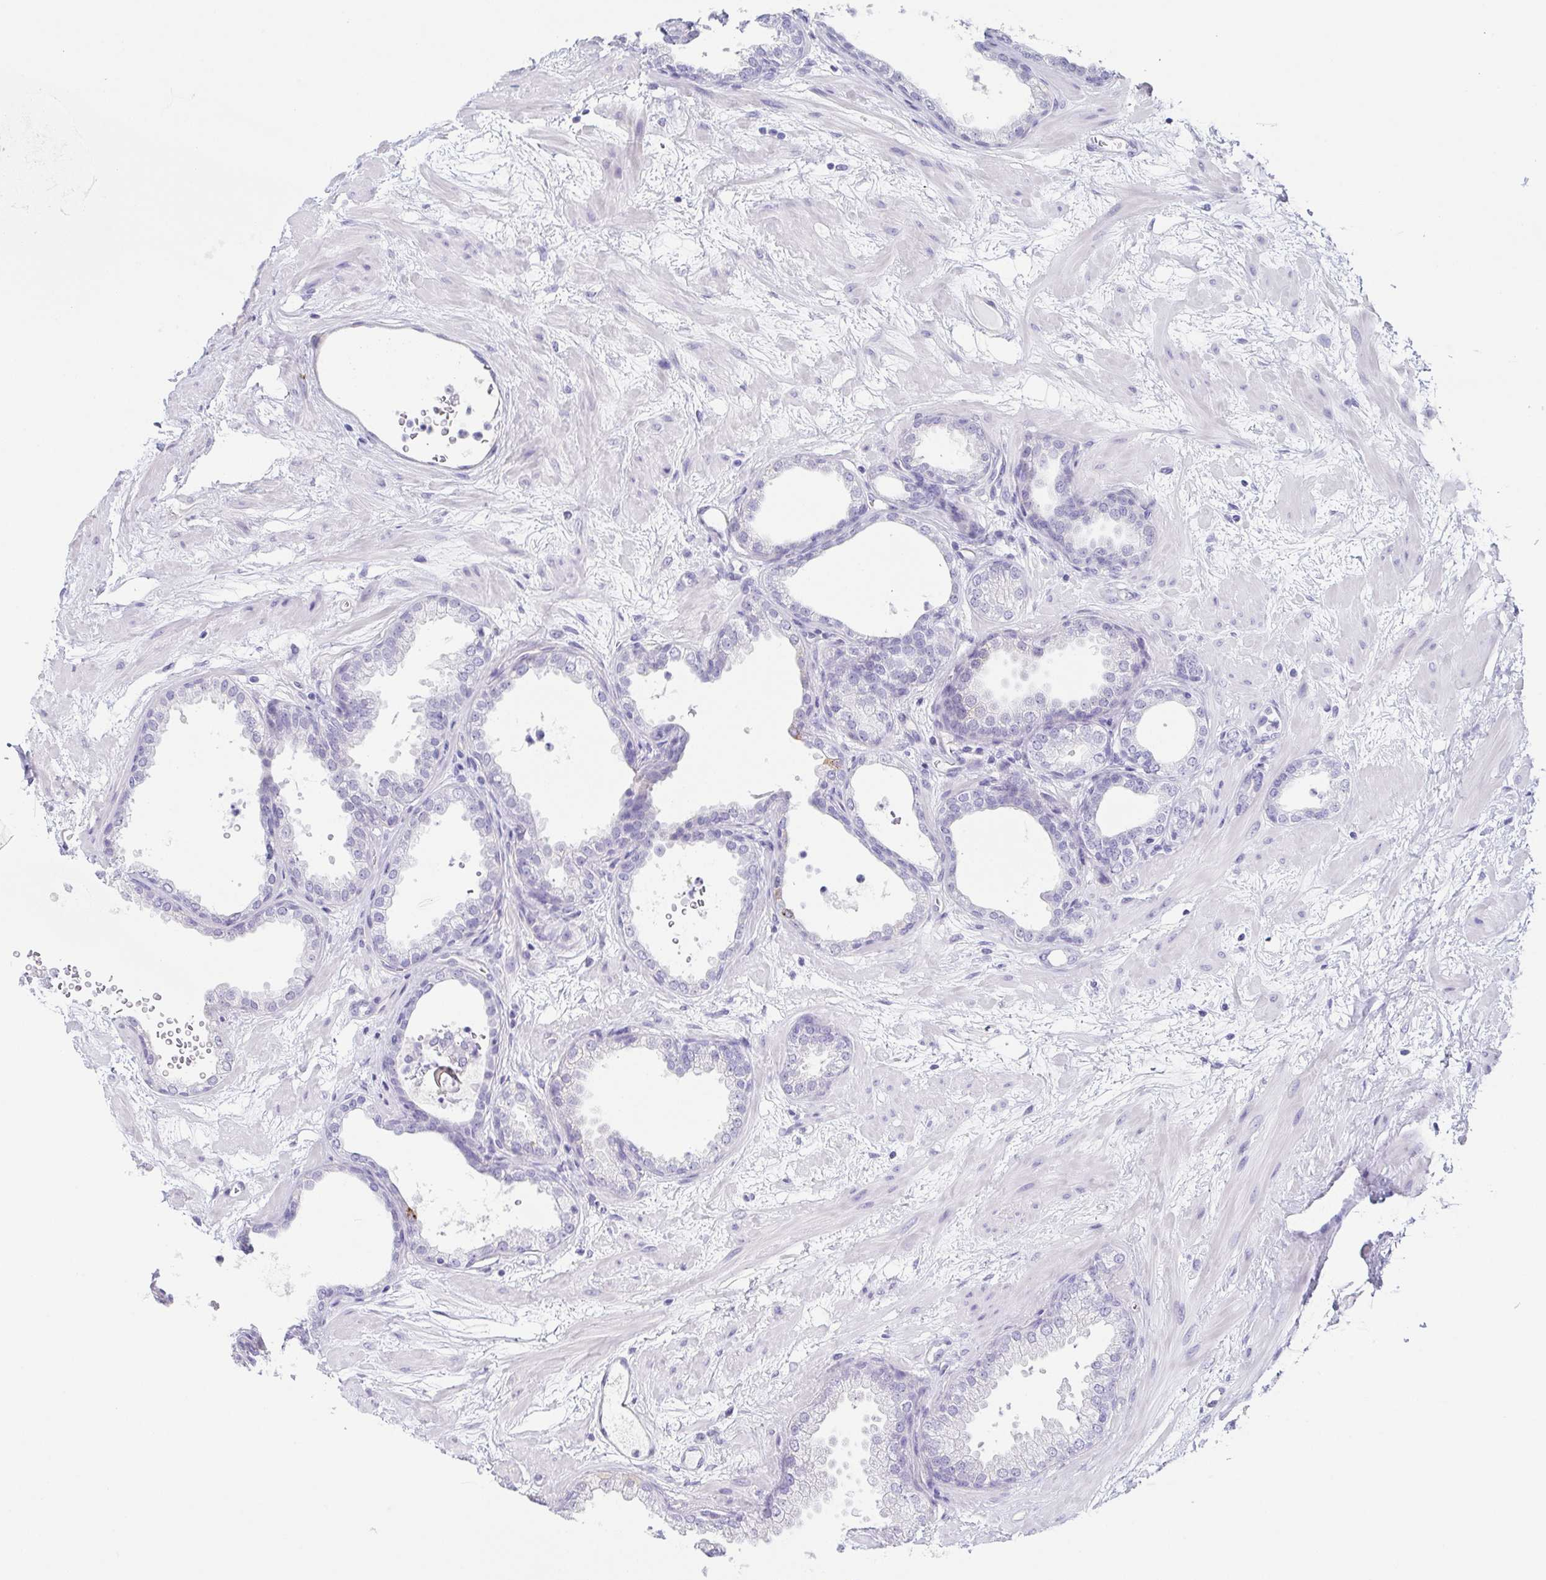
{"staining": {"intensity": "negative", "quantity": "none", "location": "none"}, "tissue": "prostate", "cell_type": "Glandular cells", "image_type": "normal", "snomed": [{"axis": "morphology", "description": "Normal tissue, NOS"}, {"axis": "topography", "description": "Prostate"}], "caption": "This is an IHC photomicrograph of unremarkable human prostate. There is no staining in glandular cells.", "gene": "ENSG00000275778", "patient": {"sex": "male", "age": 37}}